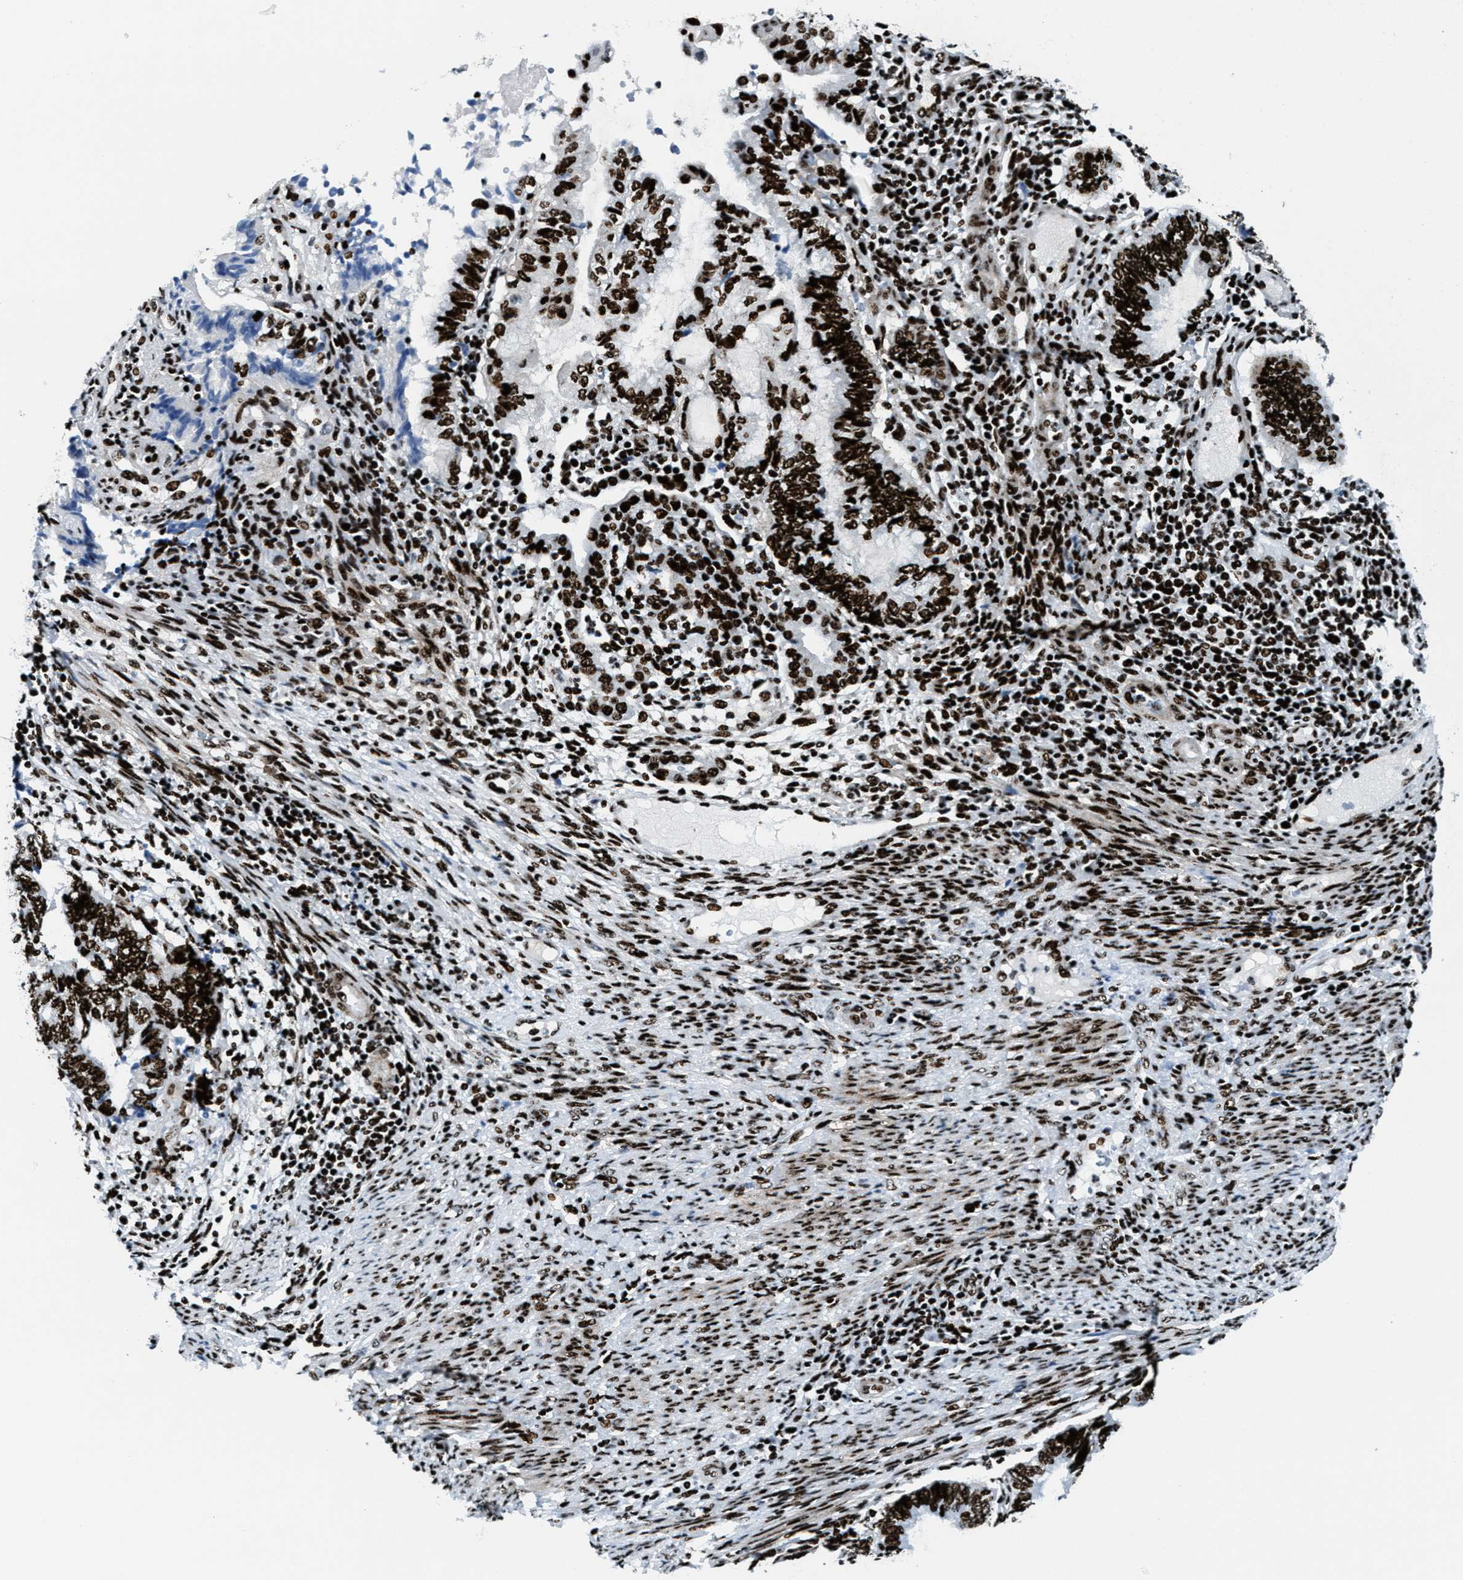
{"staining": {"intensity": "strong", "quantity": ">75%", "location": "nuclear"}, "tissue": "endometrial cancer", "cell_type": "Tumor cells", "image_type": "cancer", "snomed": [{"axis": "morphology", "description": "Adenocarcinoma, NOS"}, {"axis": "topography", "description": "Uterus"}, {"axis": "topography", "description": "Endometrium"}], "caption": "A brown stain highlights strong nuclear positivity of a protein in adenocarcinoma (endometrial) tumor cells.", "gene": "NONO", "patient": {"sex": "female", "age": 70}}